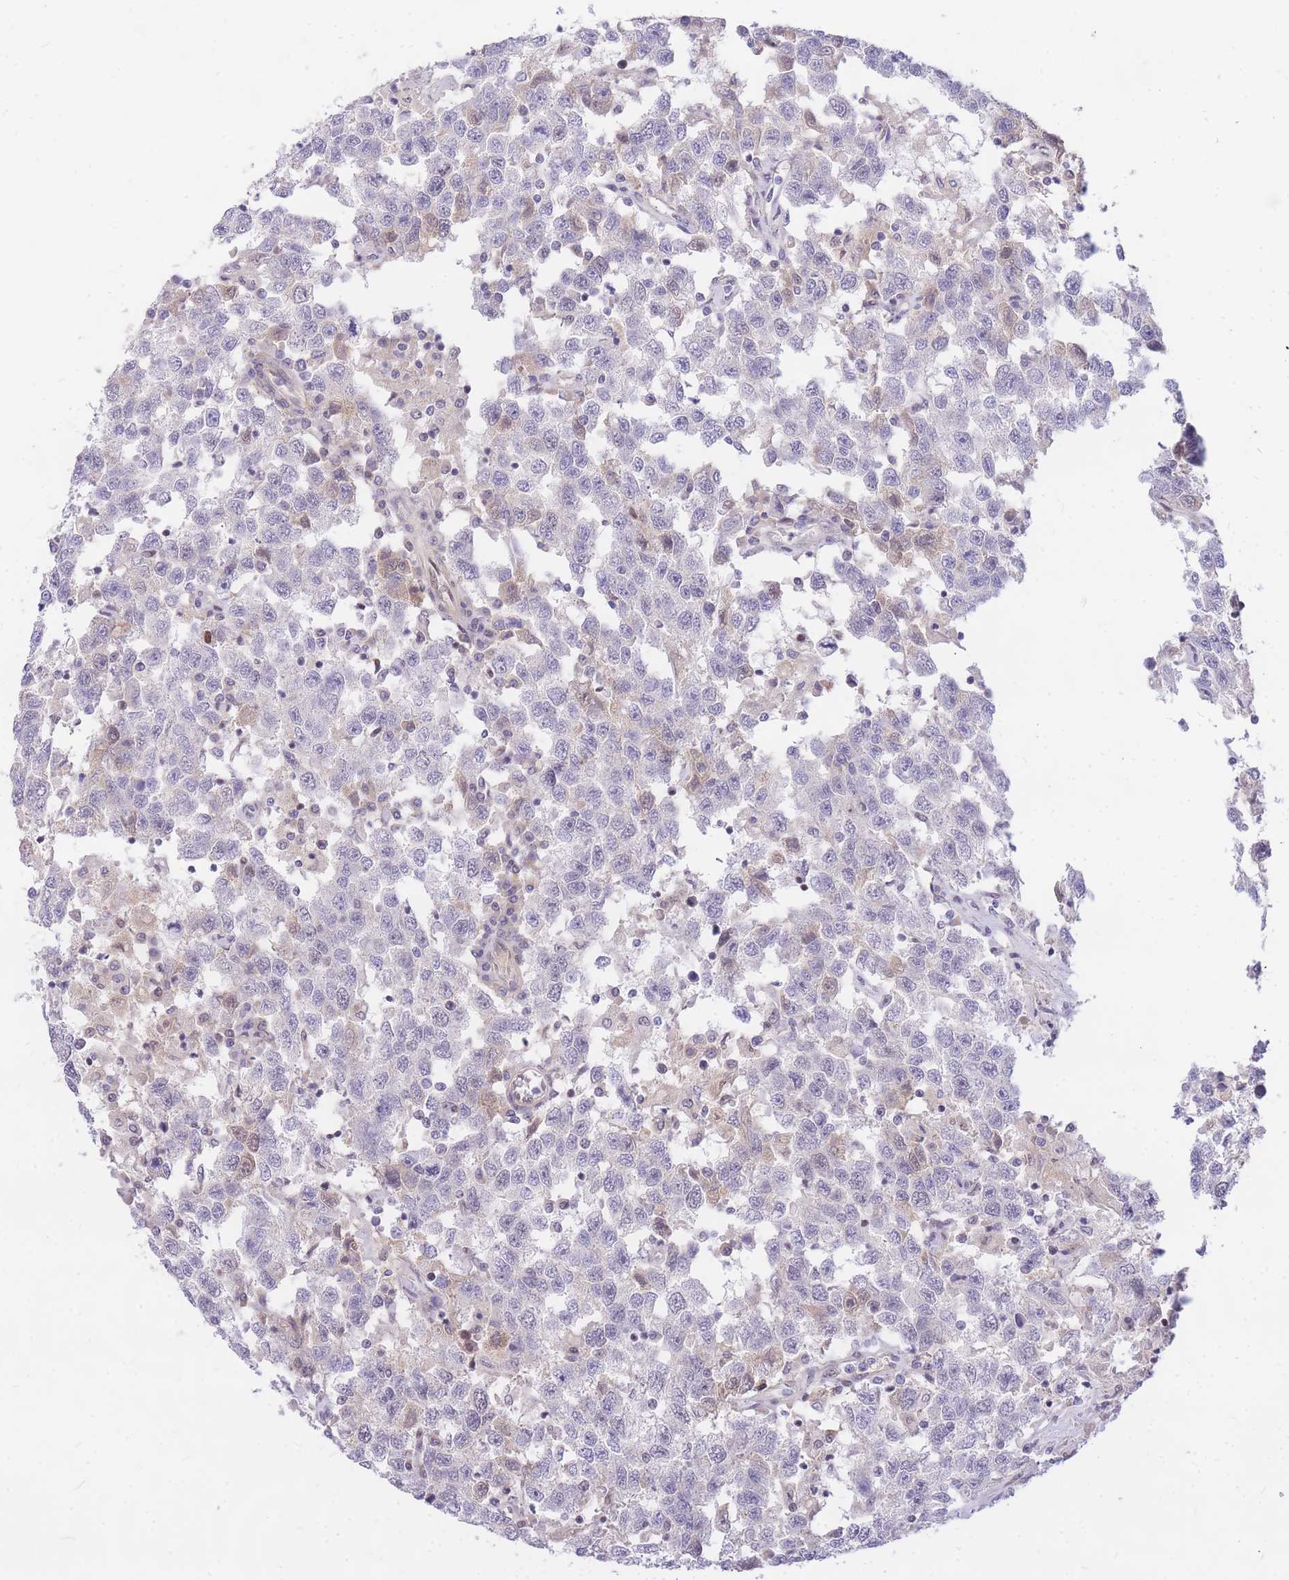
{"staining": {"intensity": "negative", "quantity": "none", "location": "none"}, "tissue": "testis cancer", "cell_type": "Tumor cells", "image_type": "cancer", "snomed": [{"axis": "morphology", "description": "Seminoma, NOS"}, {"axis": "topography", "description": "Testis"}], "caption": "Tumor cells show no significant expression in testis cancer. (DAB immunohistochemistry (IHC) visualized using brightfield microscopy, high magnification).", "gene": "TLE2", "patient": {"sex": "male", "age": 41}}